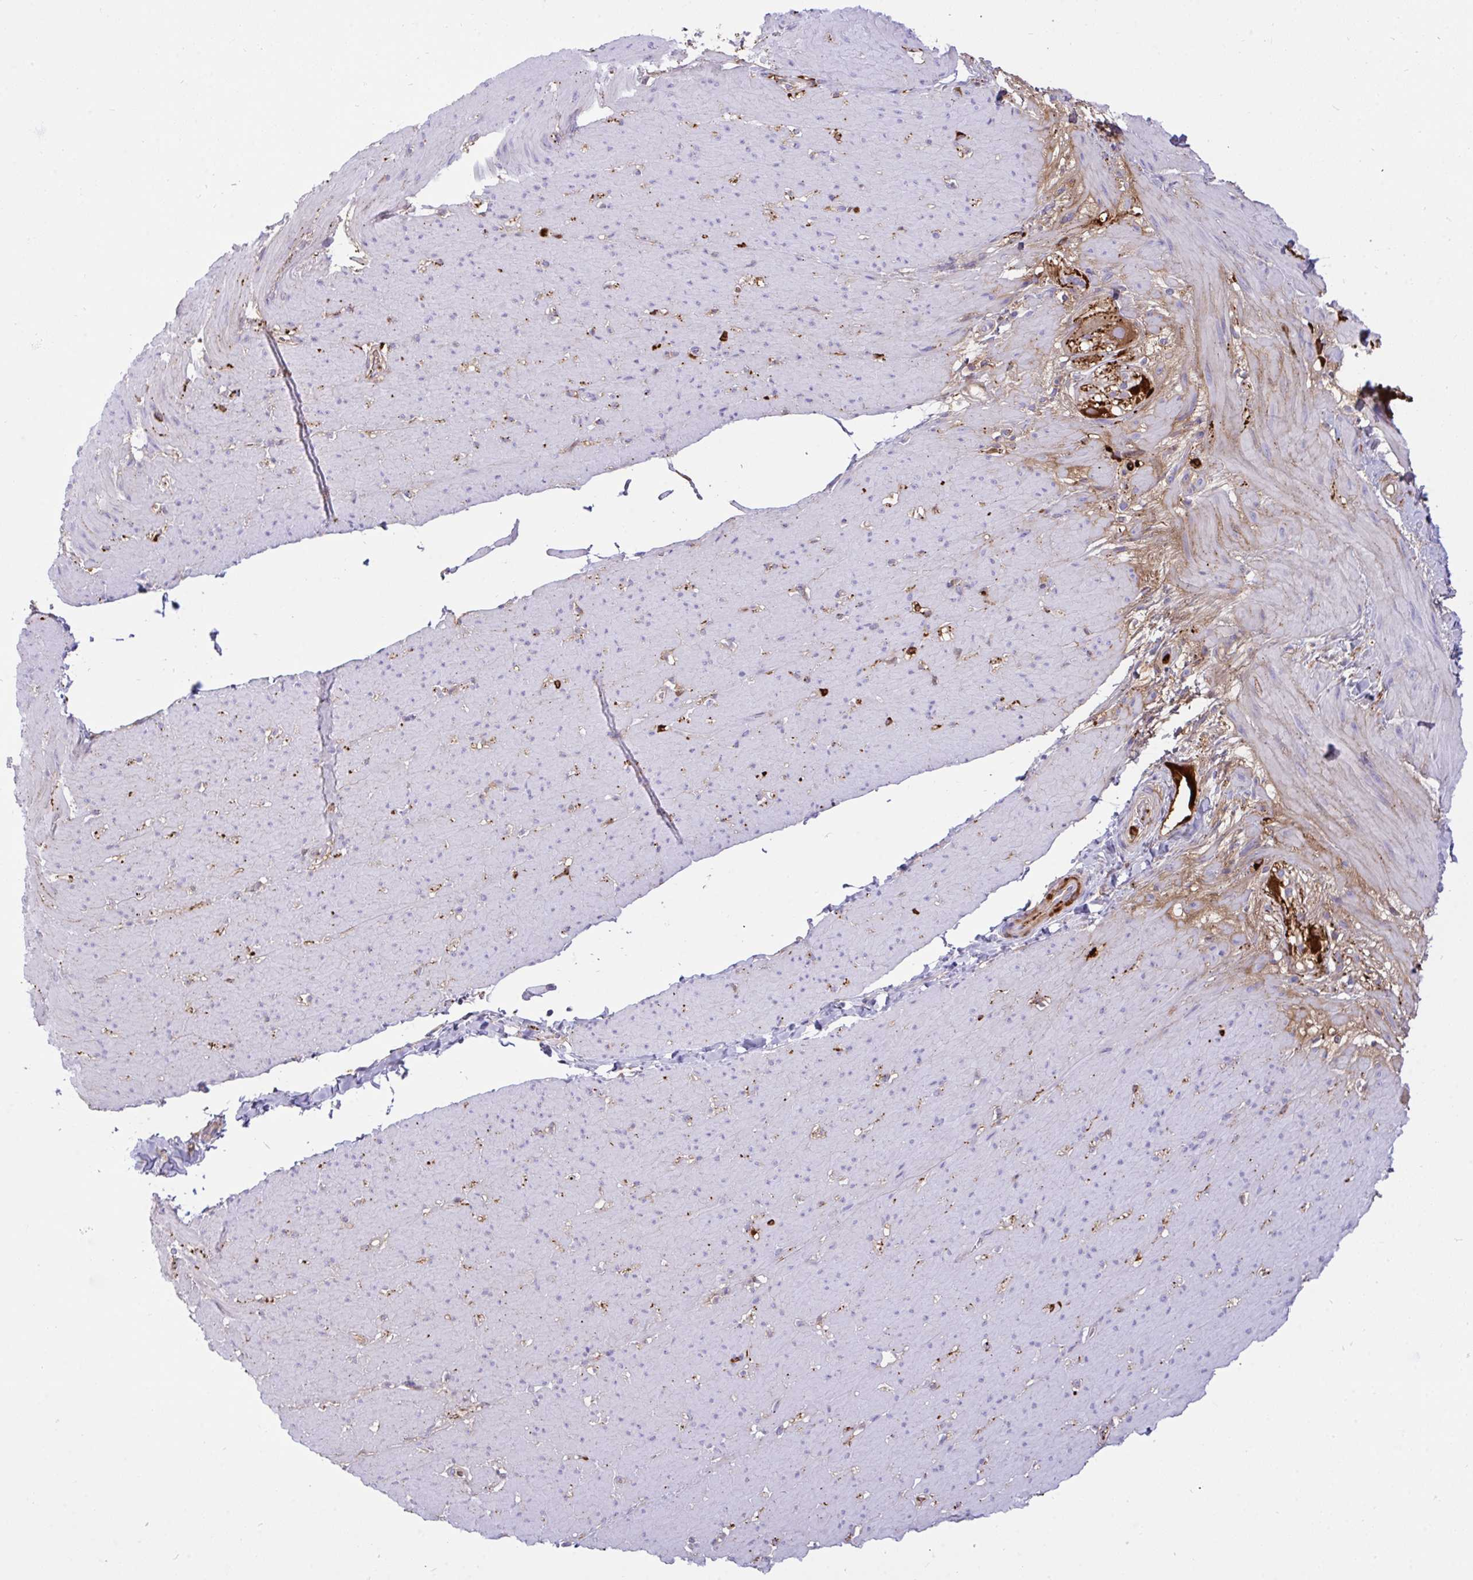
{"staining": {"intensity": "moderate", "quantity": "<25%", "location": "cytoplasmic/membranous"}, "tissue": "smooth muscle", "cell_type": "Smooth muscle cells", "image_type": "normal", "snomed": [{"axis": "morphology", "description": "Normal tissue, NOS"}, {"axis": "topography", "description": "Smooth muscle"}, {"axis": "topography", "description": "Rectum"}], "caption": "Protein staining by IHC exhibits moderate cytoplasmic/membranous positivity in about <25% of smooth muscle cells in benign smooth muscle.", "gene": "F2", "patient": {"sex": "male", "age": 53}}